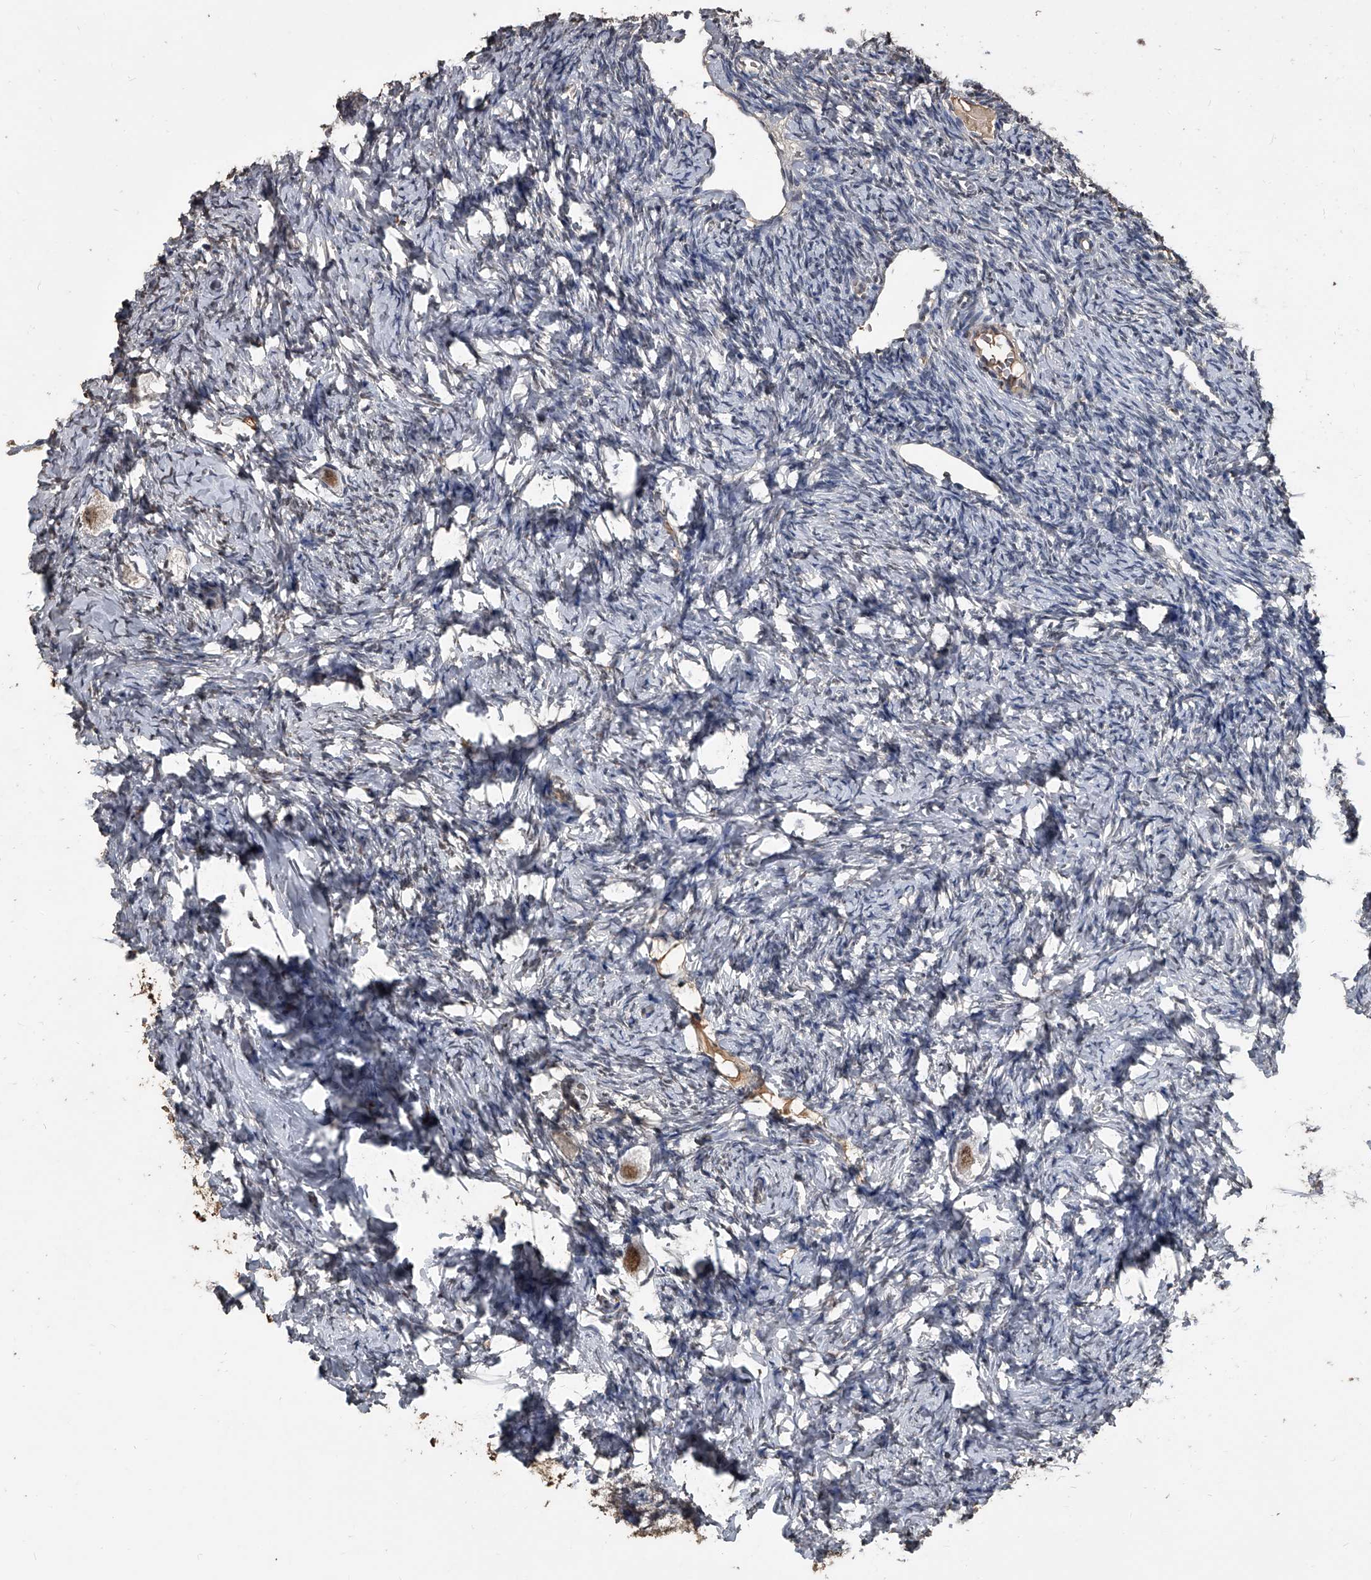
{"staining": {"intensity": "moderate", "quantity": ">75%", "location": "nuclear"}, "tissue": "ovary", "cell_type": "Follicle cells", "image_type": "normal", "snomed": [{"axis": "morphology", "description": "Normal tissue, NOS"}, {"axis": "topography", "description": "Ovary"}], "caption": "Immunohistochemistry (DAB) staining of normal ovary exhibits moderate nuclear protein staining in approximately >75% of follicle cells.", "gene": "MATR3", "patient": {"sex": "female", "age": 27}}